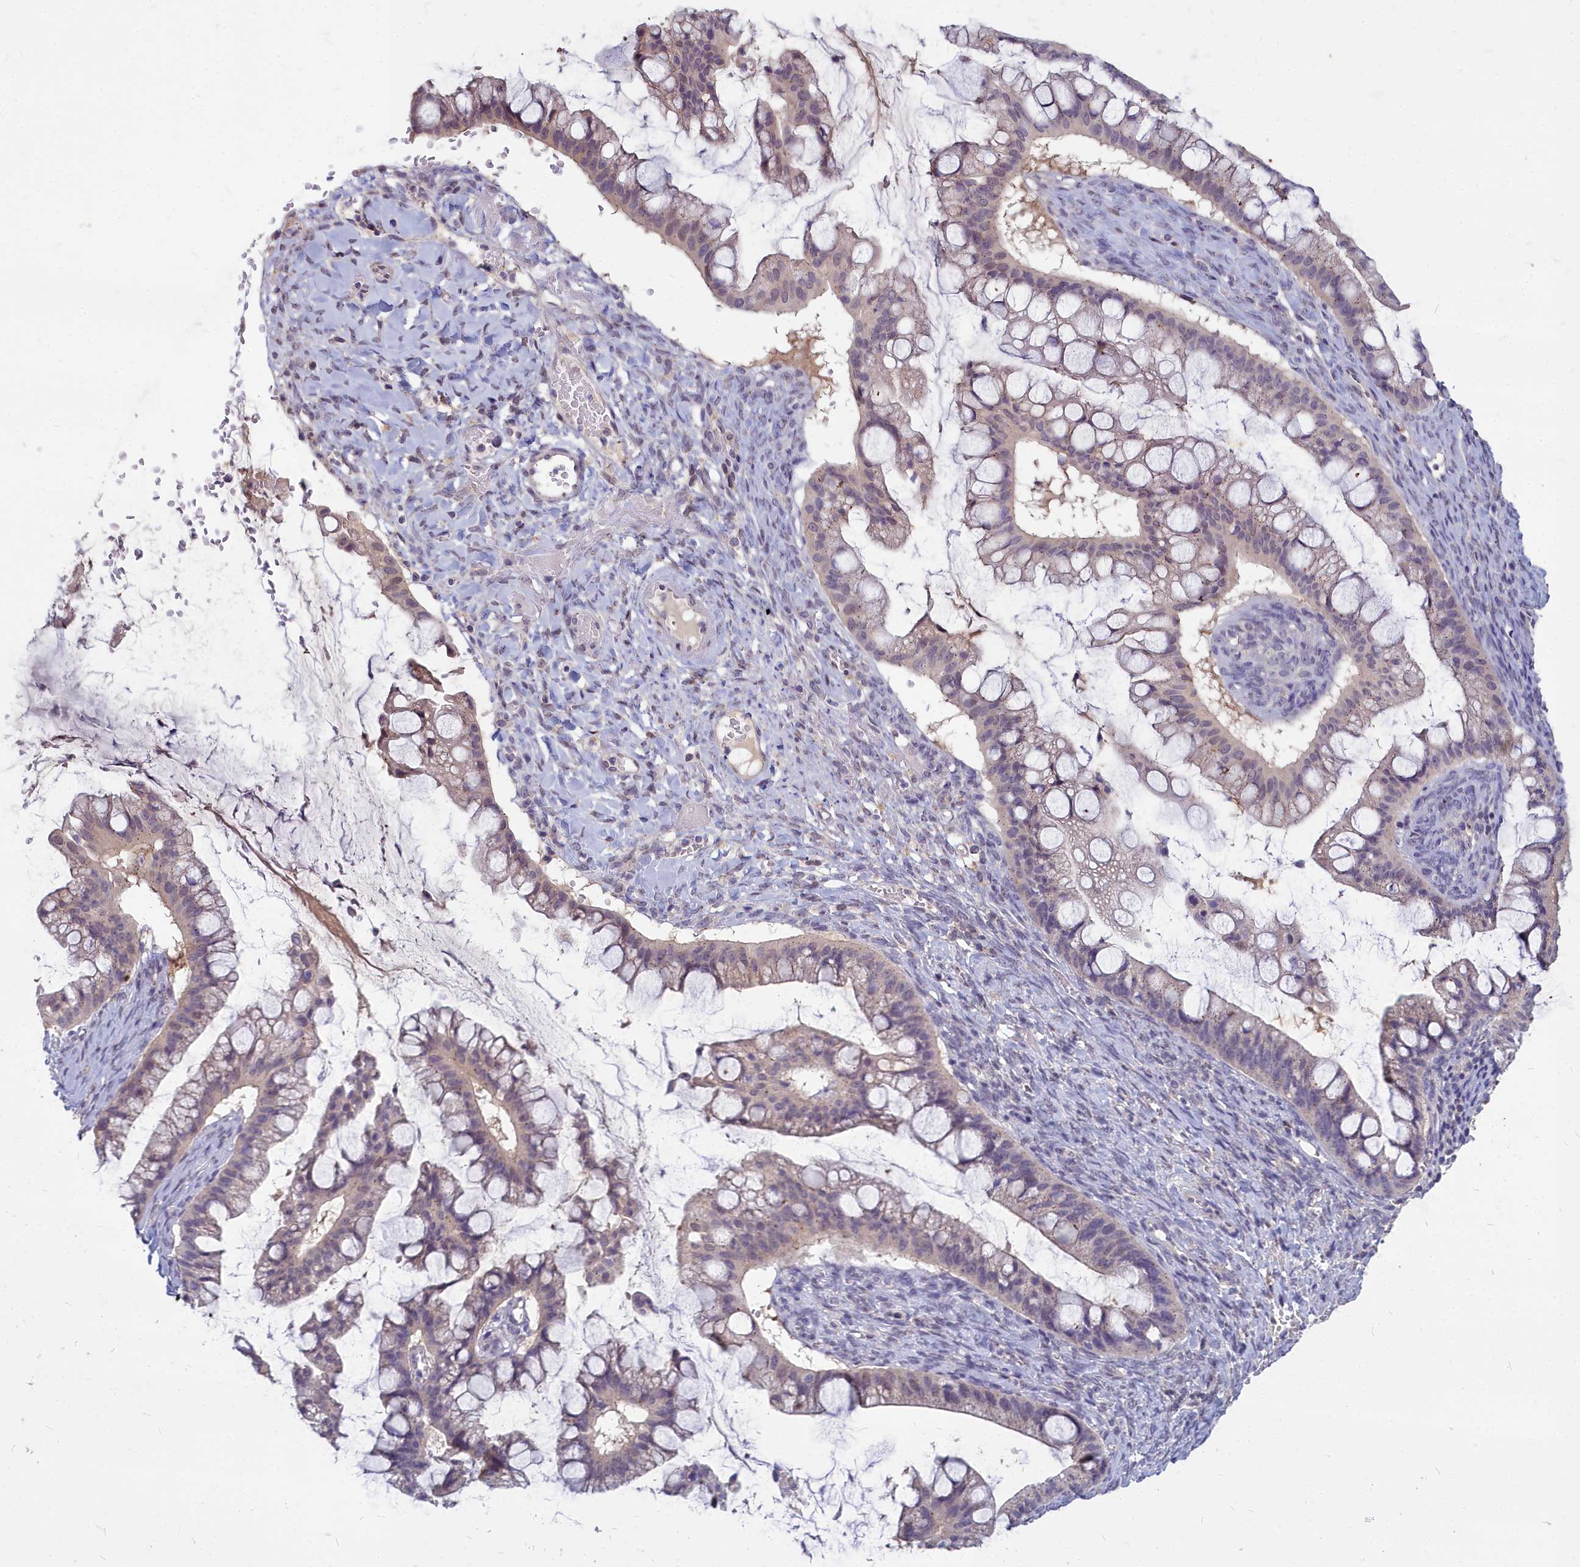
{"staining": {"intensity": "weak", "quantity": "<25%", "location": "nuclear"}, "tissue": "ovarian cancer", "cell_type": "Tumor cells", "image_type": "cancer", "snomed": [{"axis": "morphology", "description": "Cystadenocarcinoma, mucinous, NOS"}, {"axis": "topography", "description": "Ovary"}], "caption": "IHC of human ovarian cancer displays no staining in tumor cells.", "gene": "NOXA1", "patient": {"sex": "female", "age": 73}}